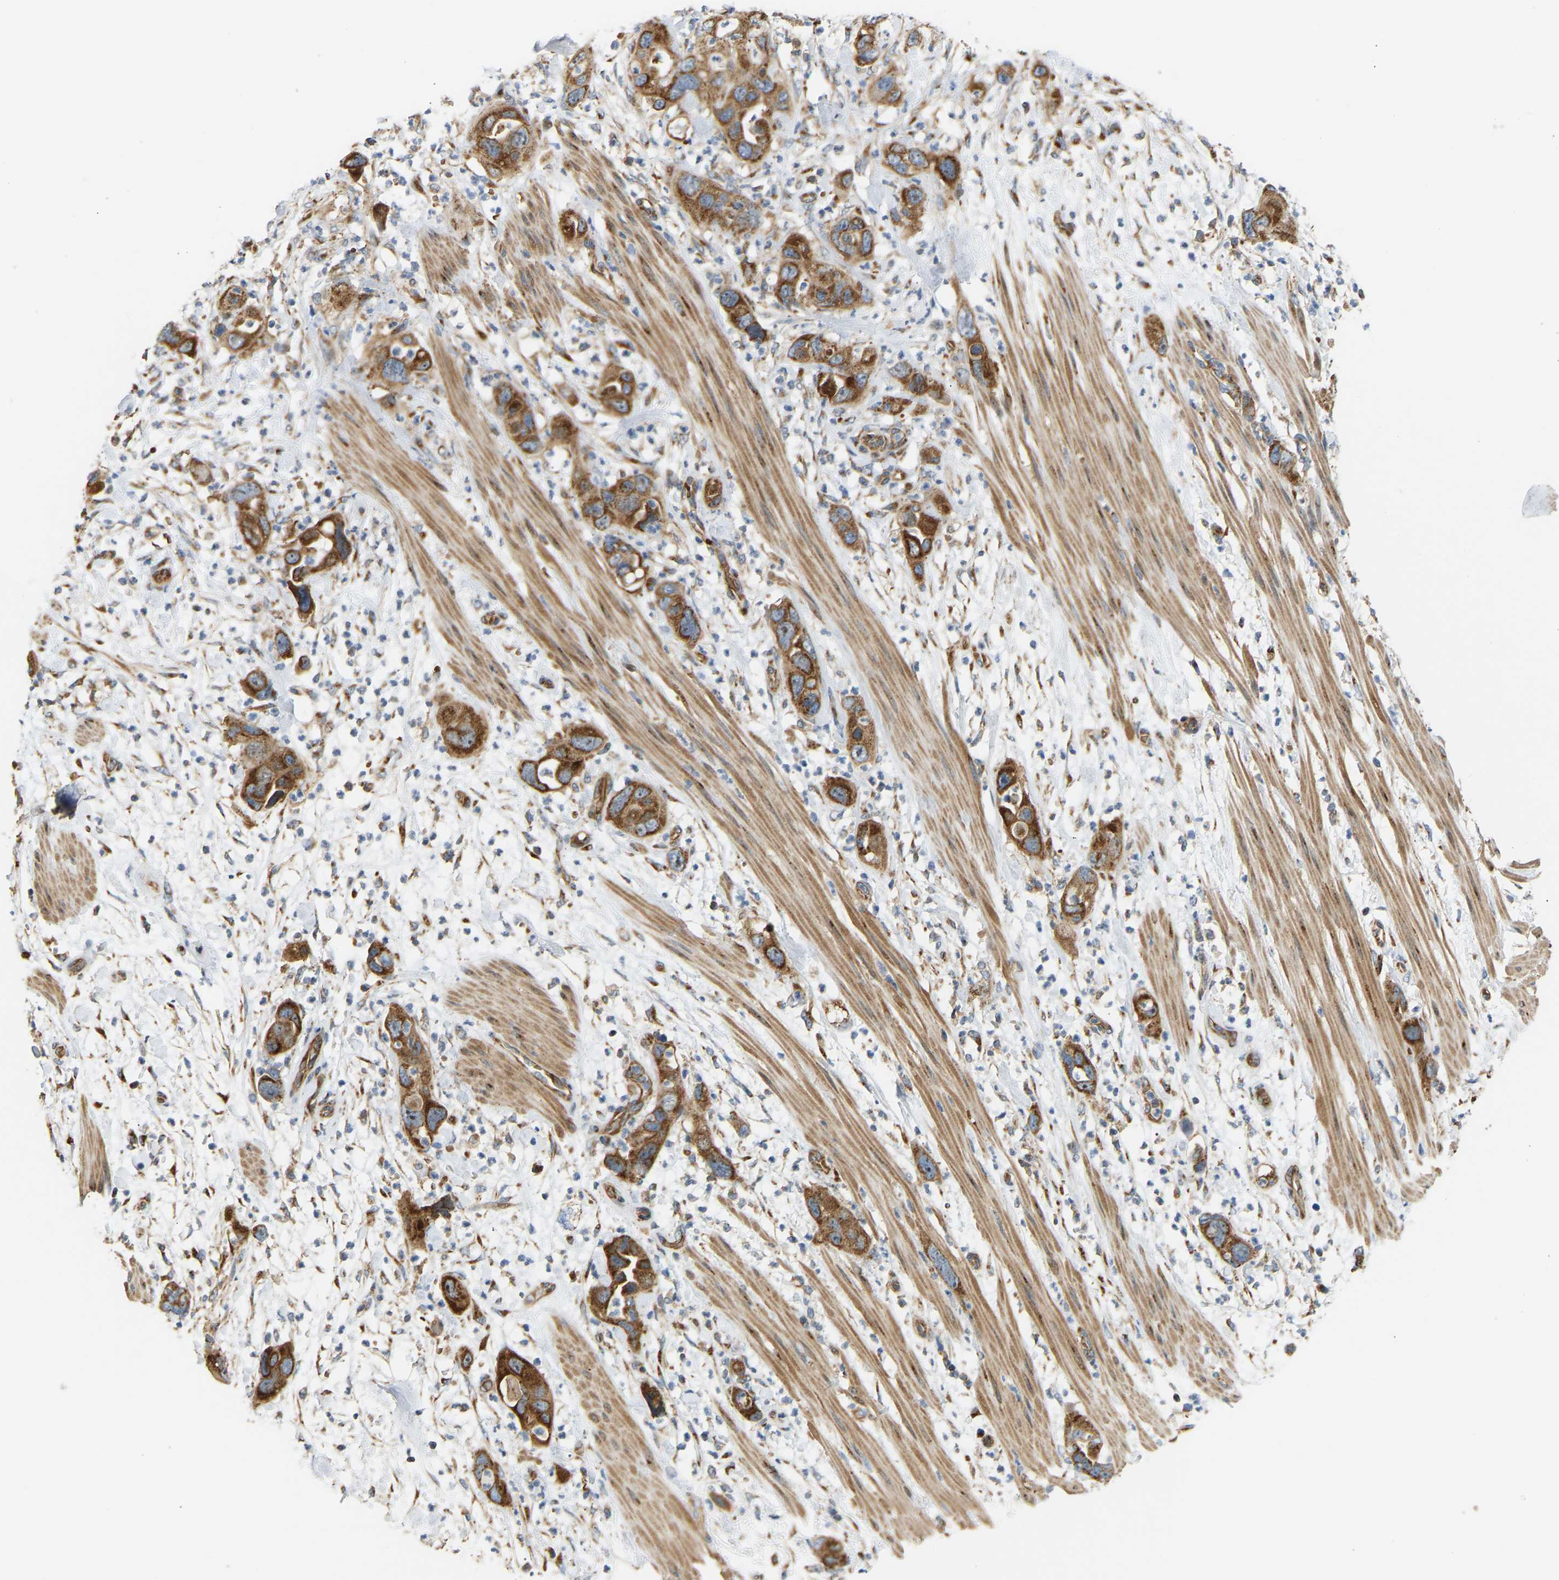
{"staining": {"intensity": "strong", "quantity": ">75%", "location": "cytoplasmic/membranous"}, "tissue": "pancreatic cancer", "cell_type": "Tumor cells", "image_type": "cancer", "snomed": [{"axis": "morphology", "description": "Adenocarcinoma, NOS"}, {"axis": "topography", "description": "Pancreas"}], "caption": "Immunohistochemical staining of adenocarcinoma (pancreatic) shows high levels of strong cytoplasmic/membranous protein positivity in approximately >75% of tumor cells.", "gene": "YIPF2", "patient": {"sex": "female", "age": 71}}